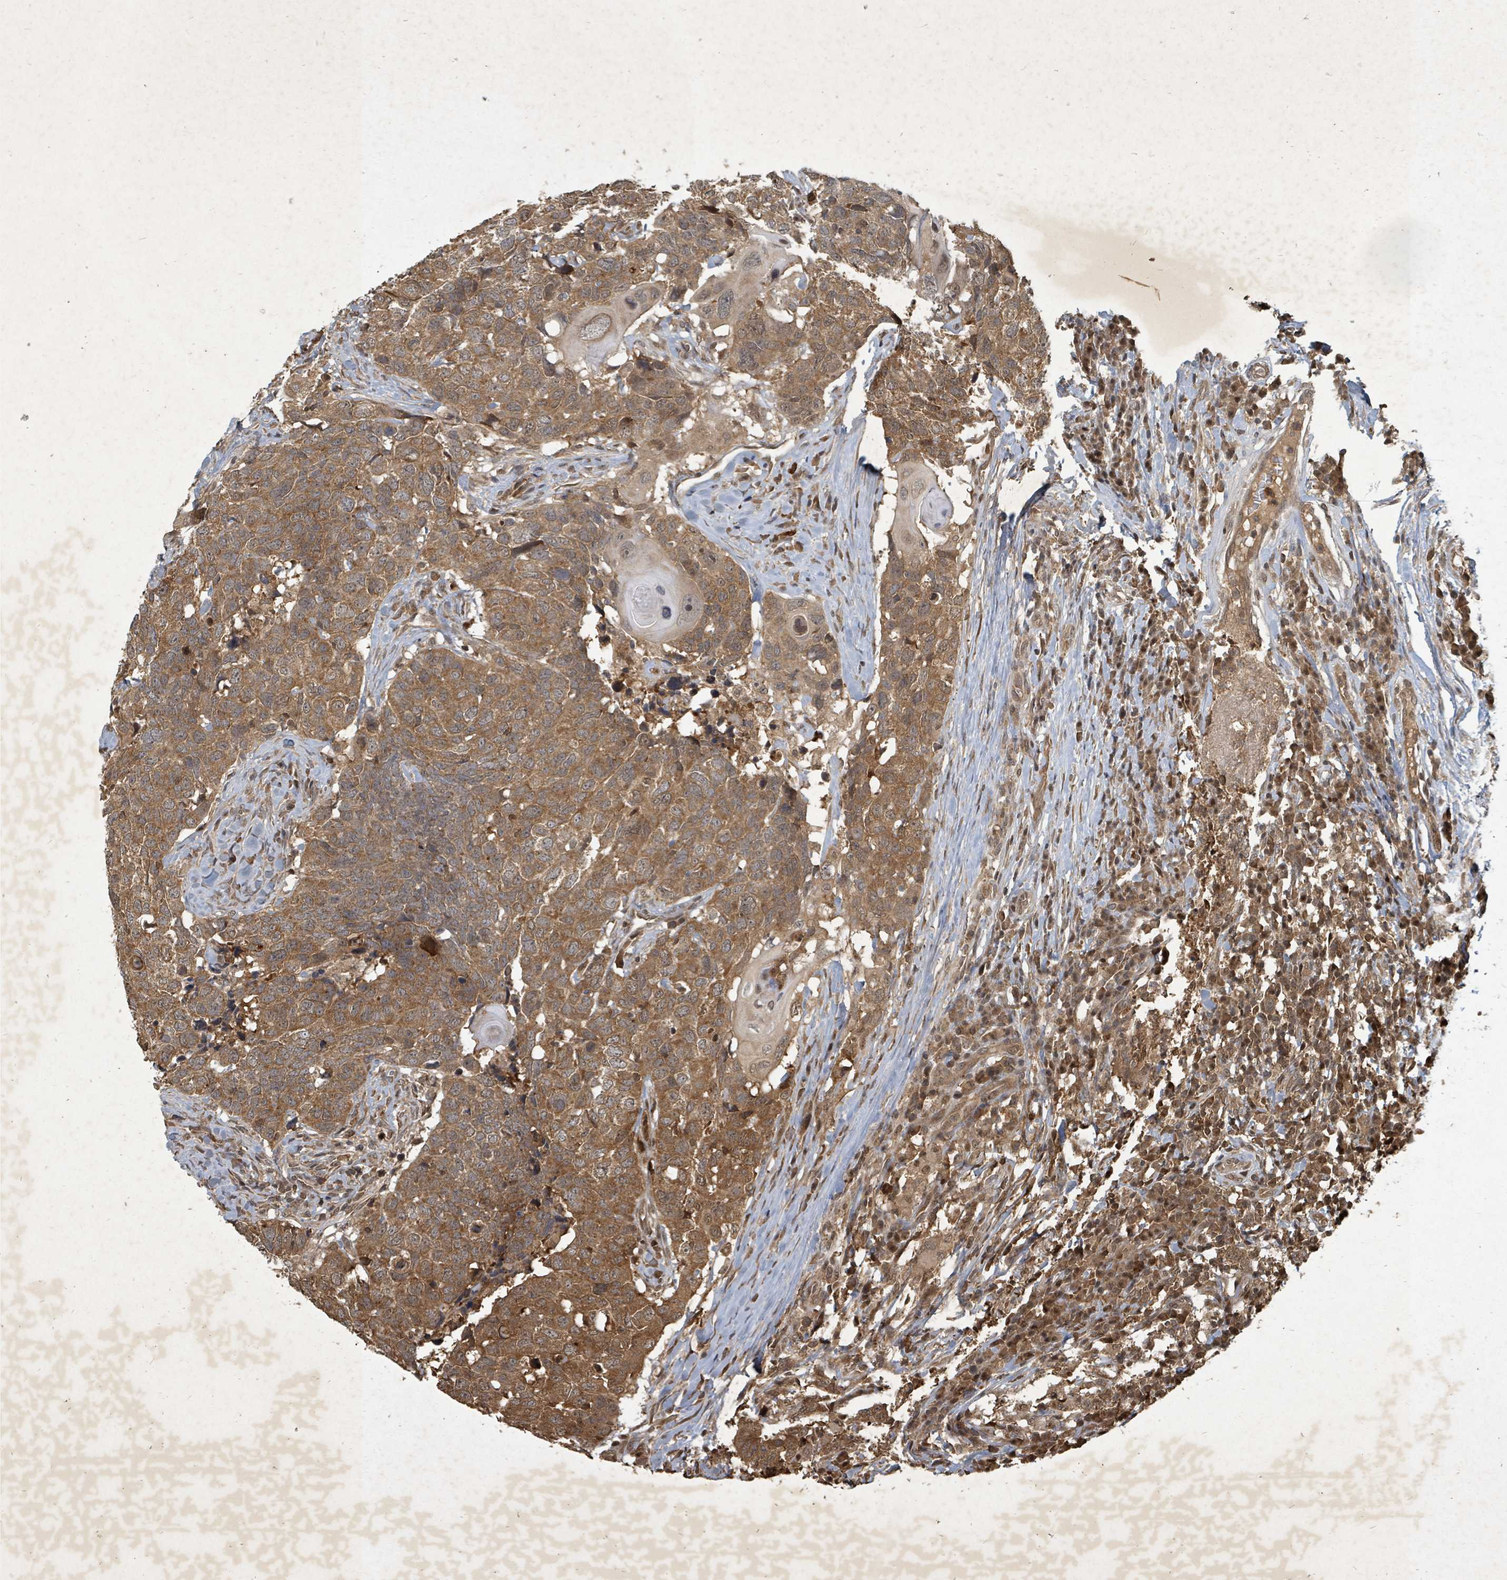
{"staining": {"intensity": "moderate", "quantity": ">75%", "location": "cytoplasmic/membranous"}, "tissue": "head and neck cancer", "cell_type": "Tumor cells", "image_type": "cancer", "snomed": [{"axis": "morphology", "description": "Normal tissue, NOS"}, {"axis": "morphology", "description": "Squamous cell carcinoma, NOS"}, {"axis": "topography", "description": "Skeletal muscle"}, {"axis": "topography", "description": "Vascular tissue"}, {"axis": "topography", "description": "Peripheral nerve tissue"}, {"axis": "topography", "description": "Head-Neck"}], "caption": "Moderate cytoplasmic/membranous staining for a protein is seen in about >75% of tumor cells of head and neck cancer (squamous cell carcinoma) using IHC.", "gene": "KDM4E", "patient": {"sex": "male", "age": 66}}